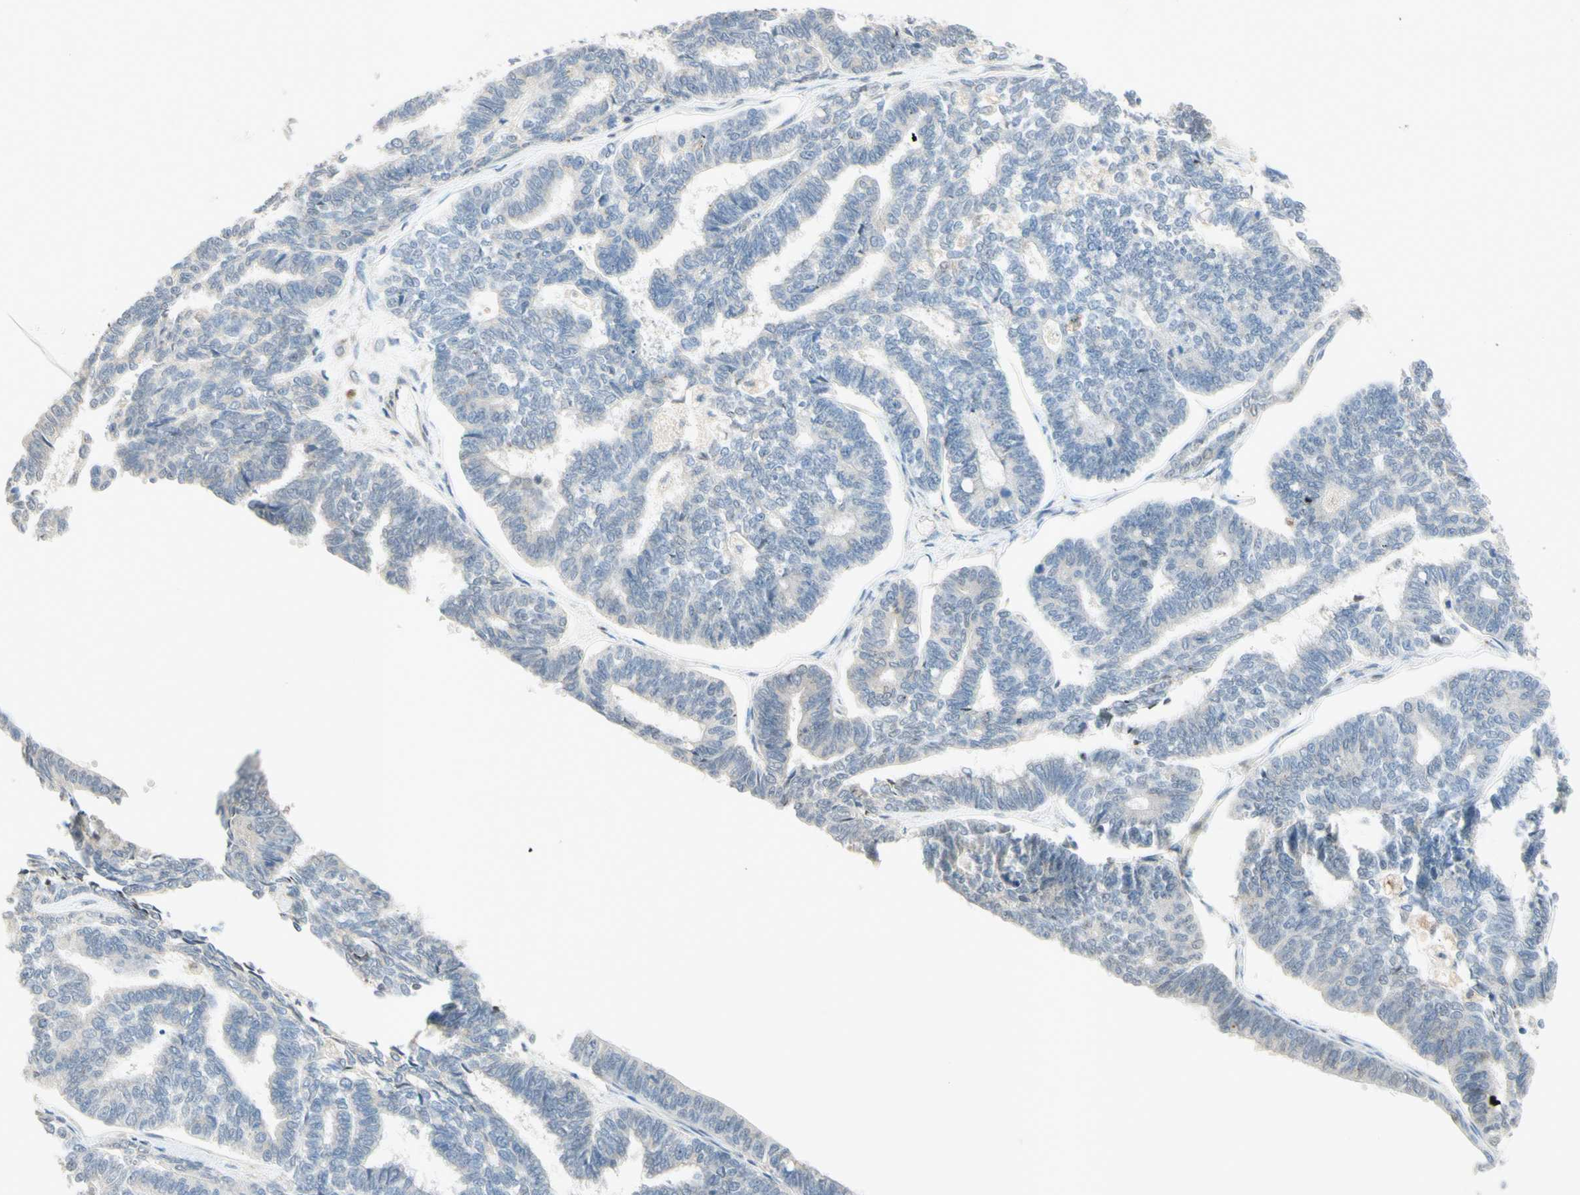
{"staining": {"intensity": "weak", "quantity": "25%-75%", "location": "cytoplasmic/membranous"}, "tissue": "endometrial cancer", "cell_type": "Tumor cells", "image_type": "cancer", "snomed": [{"axis": "morphology", "description": "Adenocarcinoma, NOS"}, {"axis": "topography", "description": "Endometrium"}], "caption": "Endometrial cancer tissue shows weak cytoplasmic/membranous positivity in approximately 25%-75% of tumor cells, visualized by immunohistochemistry.", "gene": "TRAF2", "patient": {"sex": "female", "age": 70}}